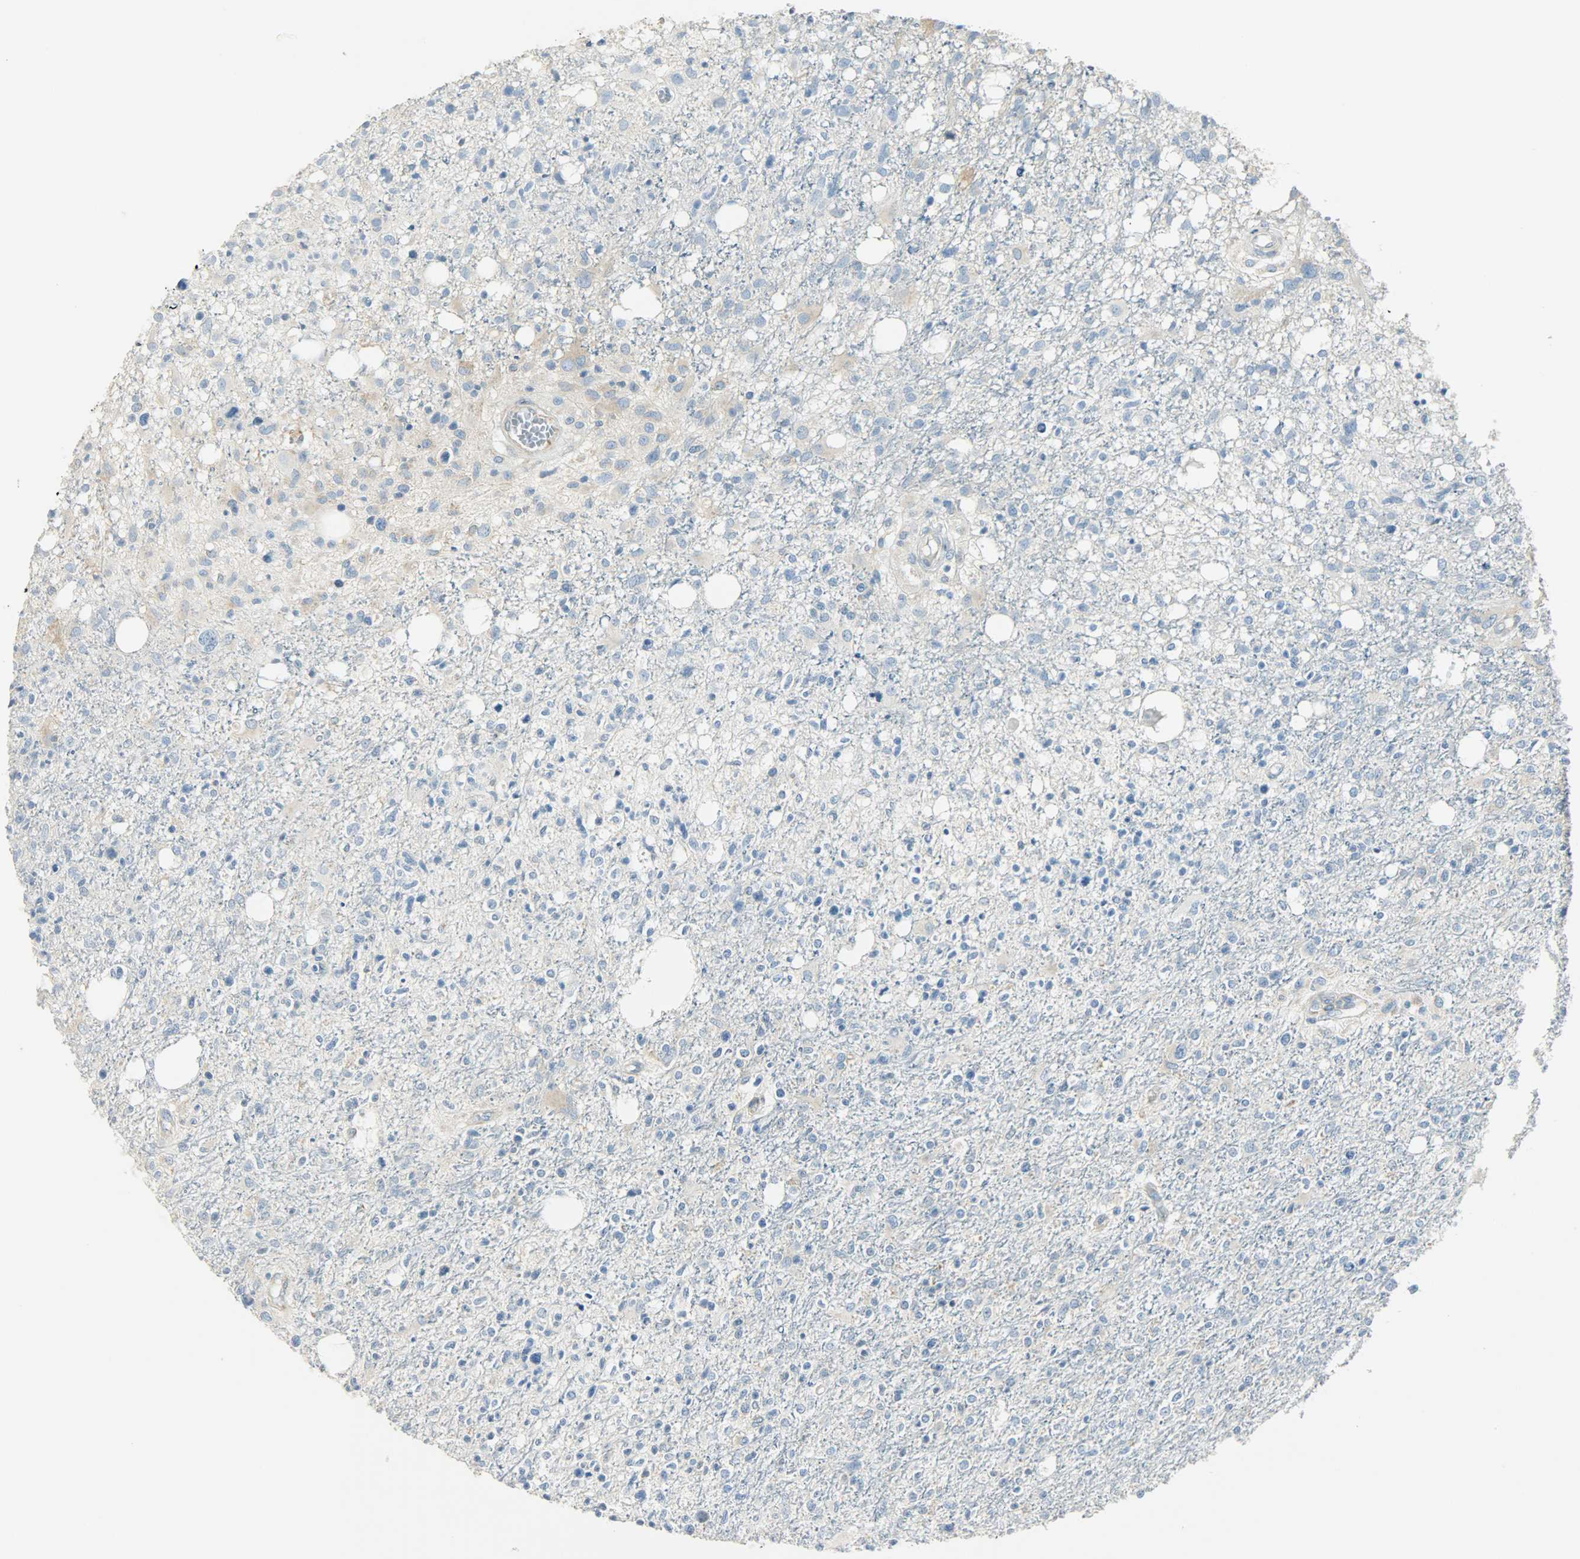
{"staining": {"intensity": "moderate", "quantity": "<25%", "location": "cytoplasmic/membranous"}, "tissue": "glioma", "cell_type": "Tumor cells", "image_type": "cancer", "snomed": [{"axis": "morphology", "description": "Glioma, malignant, High grade"}, {"axis": "topography", "description": "Cerebral cortex"}], "caption": "Immunohistochemistry photomicrograph of glioma stained for a protein (brown), which reveals low levels of moderate cytoplasmic/membranous positivity in approximately <25% of tumor cells.", "gene": "PKD2", "patient": {"sex": "male", "age": 76}}